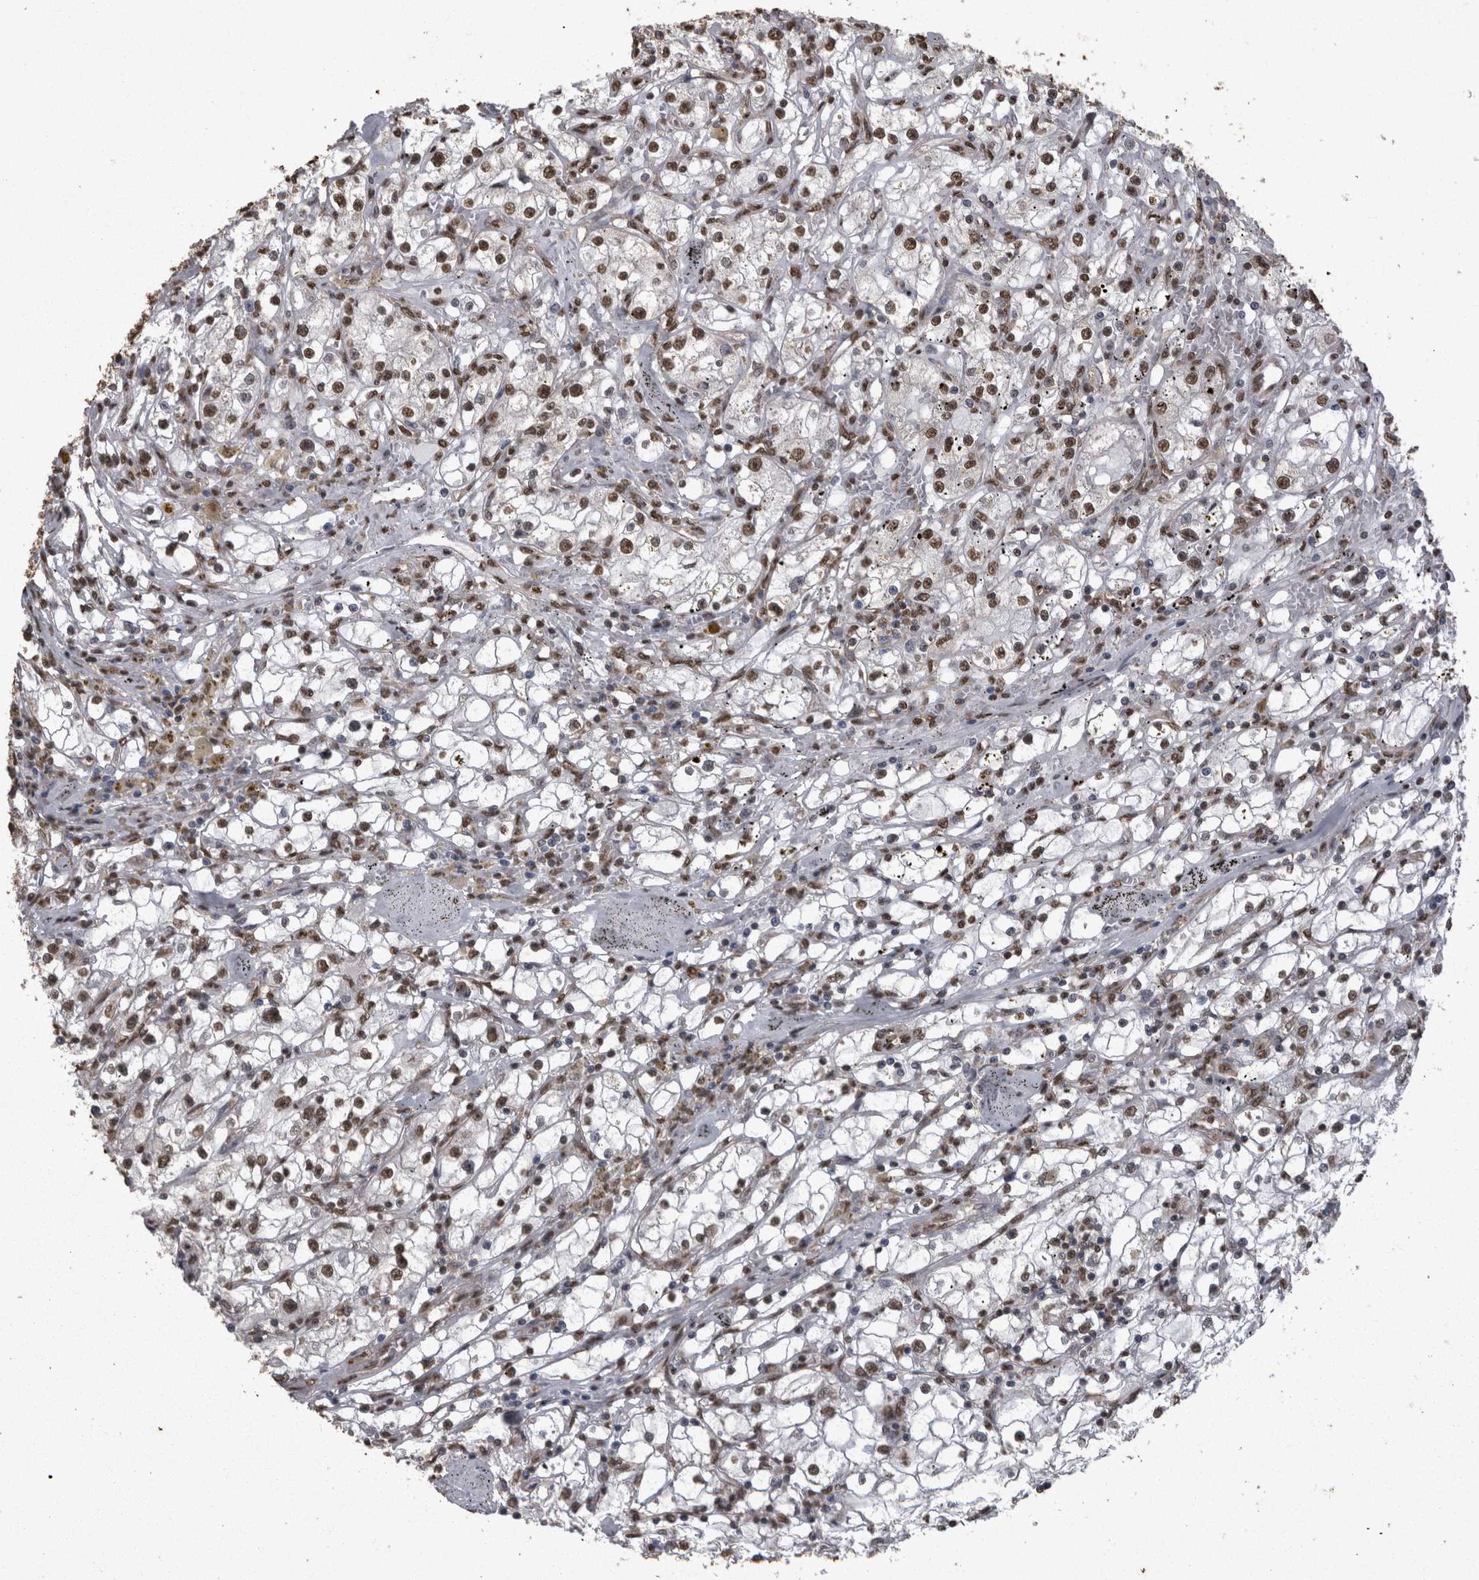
{"staining": {"intensity": "strong", "quantity": ">75%", "location": "nuclear"}, "tissue": "renal cancer", "cell_type": "Tumor cells", "image_type": "cancer", "snomed": [{"axis": "morphology", "description": "Adenocarcinoma, NOS"}, {"axis": "topography", "description": "Kidney"}], "caption": "A high-resolution histopathology image shows immunohistochemistry (IHC) staining of adenocarcinoma (renal), which exhibits strong nuclear staining in approximately >75% of tumor cells.", "gene": "SMAD7", "patient": {"sex": "male", "age": 56}}